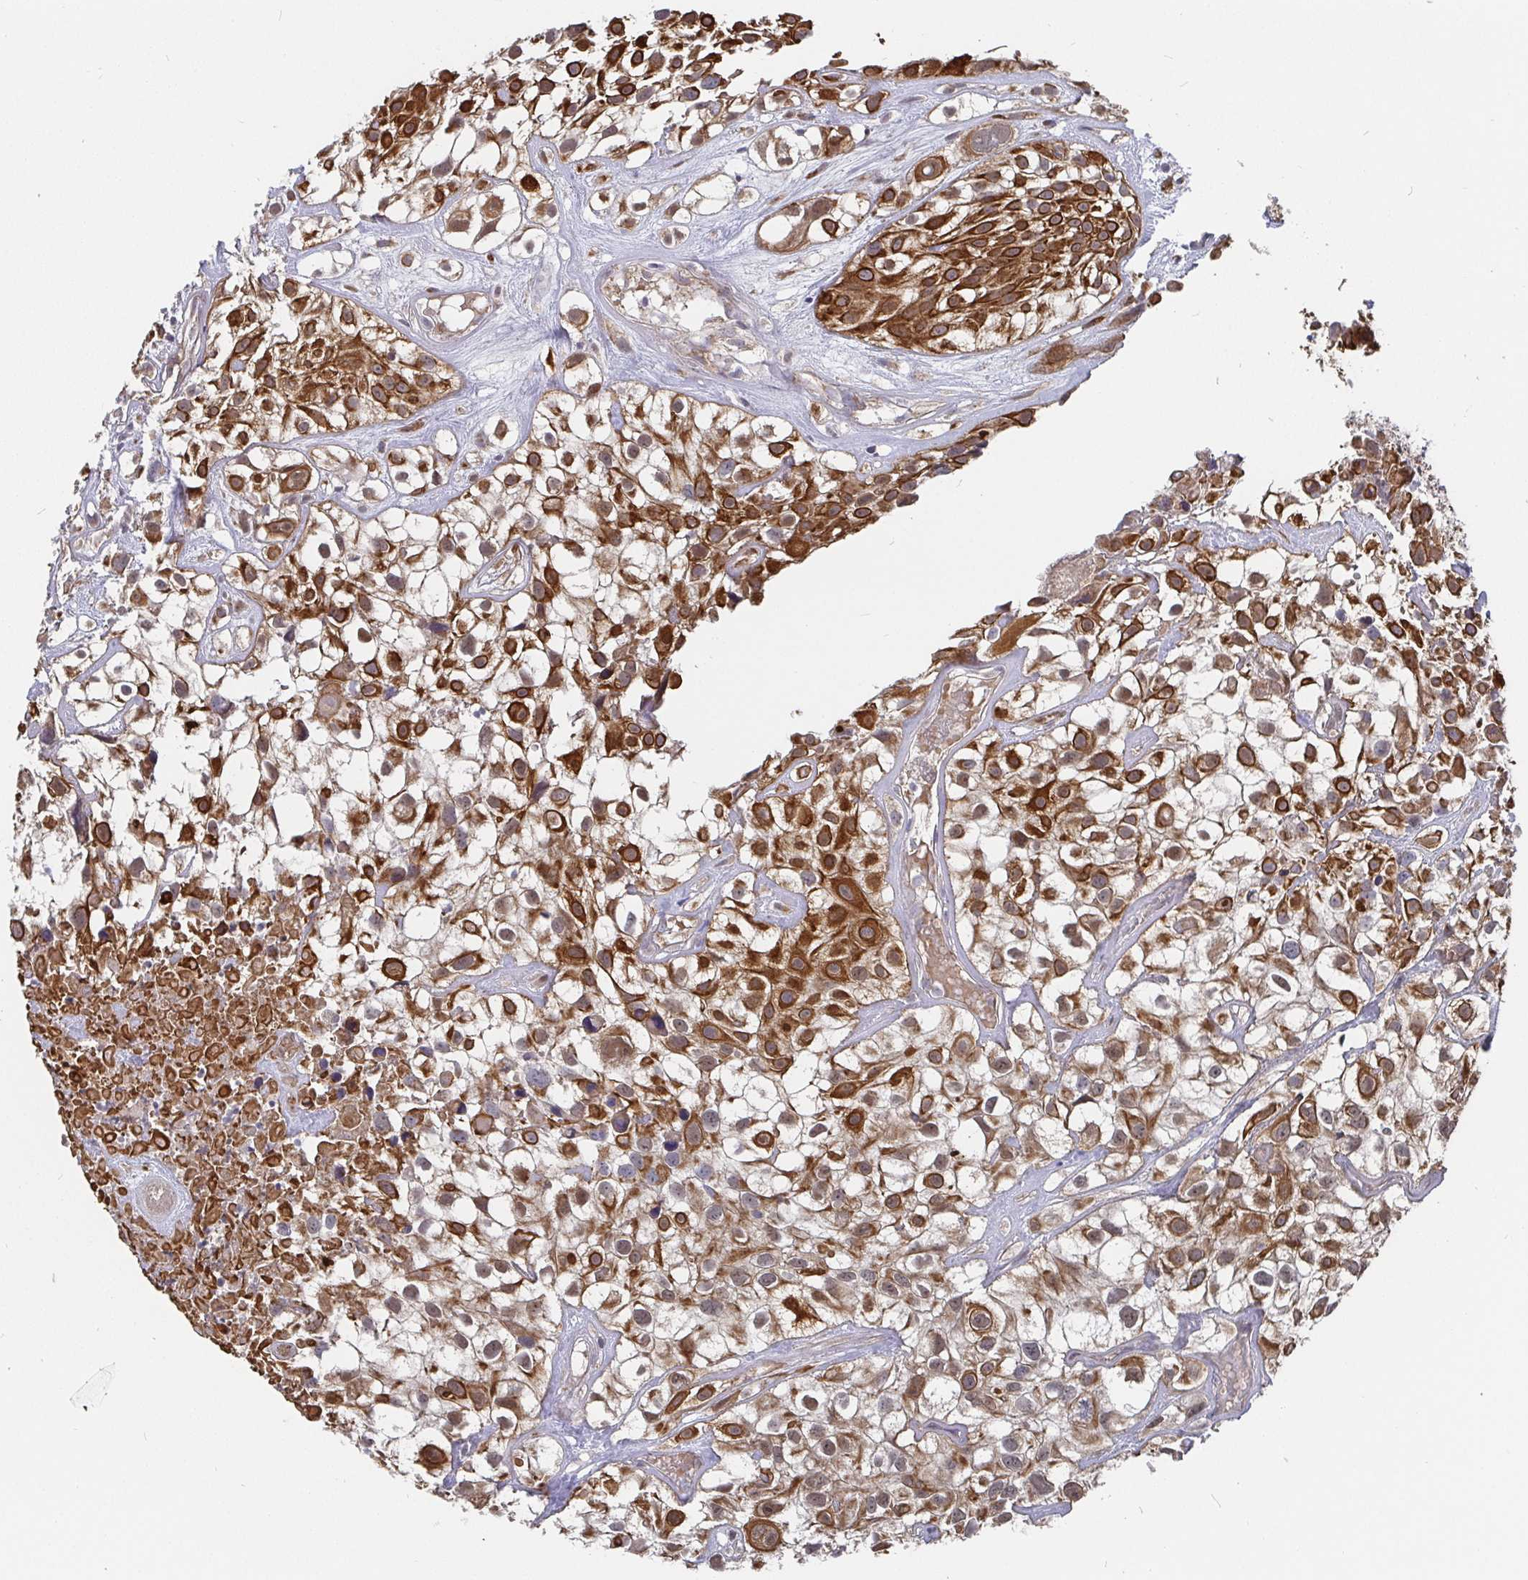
{"staining": {"intensity": "strong", "quantity": "25%-75%", "location": "cytoplasmic/membranous"}, "tissue": "urothelial cancer", "cell_type": "Tumor cells", "image_type": "cancer", "snomed": [{"axis": "morphology", "description": "Urothelial carcinoma, High grade"}, {"axis": "topography", "description": "Urinary bladder"}], "caption": "Brown immunohistochemical staining in urothelial carcinoma (high-grade) demonstrates strong cytoplasmic/membranous positivity in about 25%-75% of tumor cells.", "gene": "PDF", "patient": {"sex": "male", "age": 56}}